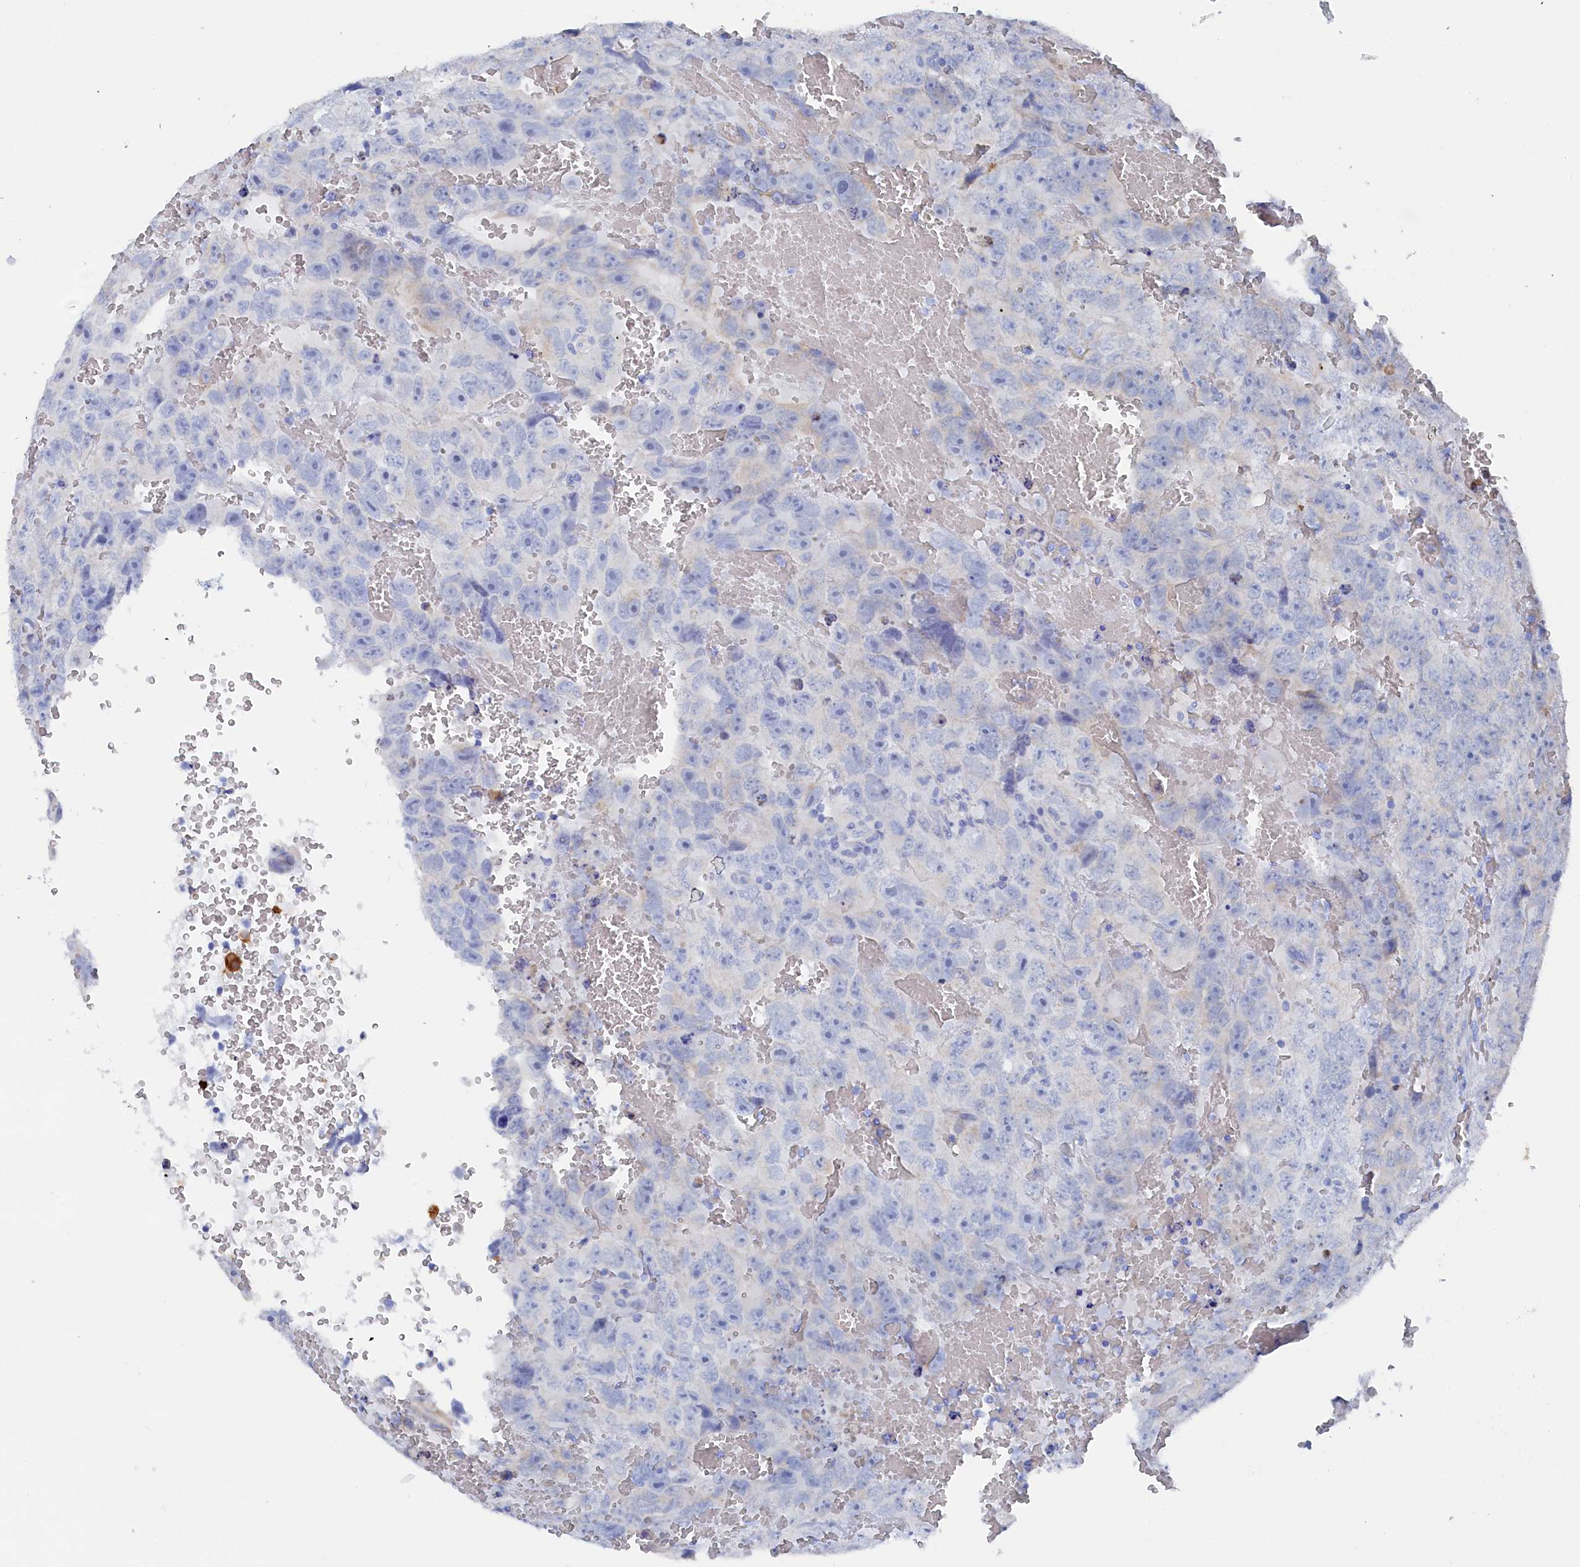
{"staining": {"intensity": "negative", "quantity": "none", "location": "none"}, "tissue": "testis cancer", "cell_type": "Tumor cells", "image_type": "cancer", "snomed": [{"axis": "morphology", "description": "Carcinoma, Embryonal, NOS"}, {"axis": "topography", "description": "Testis"}], "caption": "The histopathology image reveals no significant expression in tumor cells of testis embryonal carcinoma.", "gene": "TMOD2", "patient": {"sex": "male", "age": 45}}